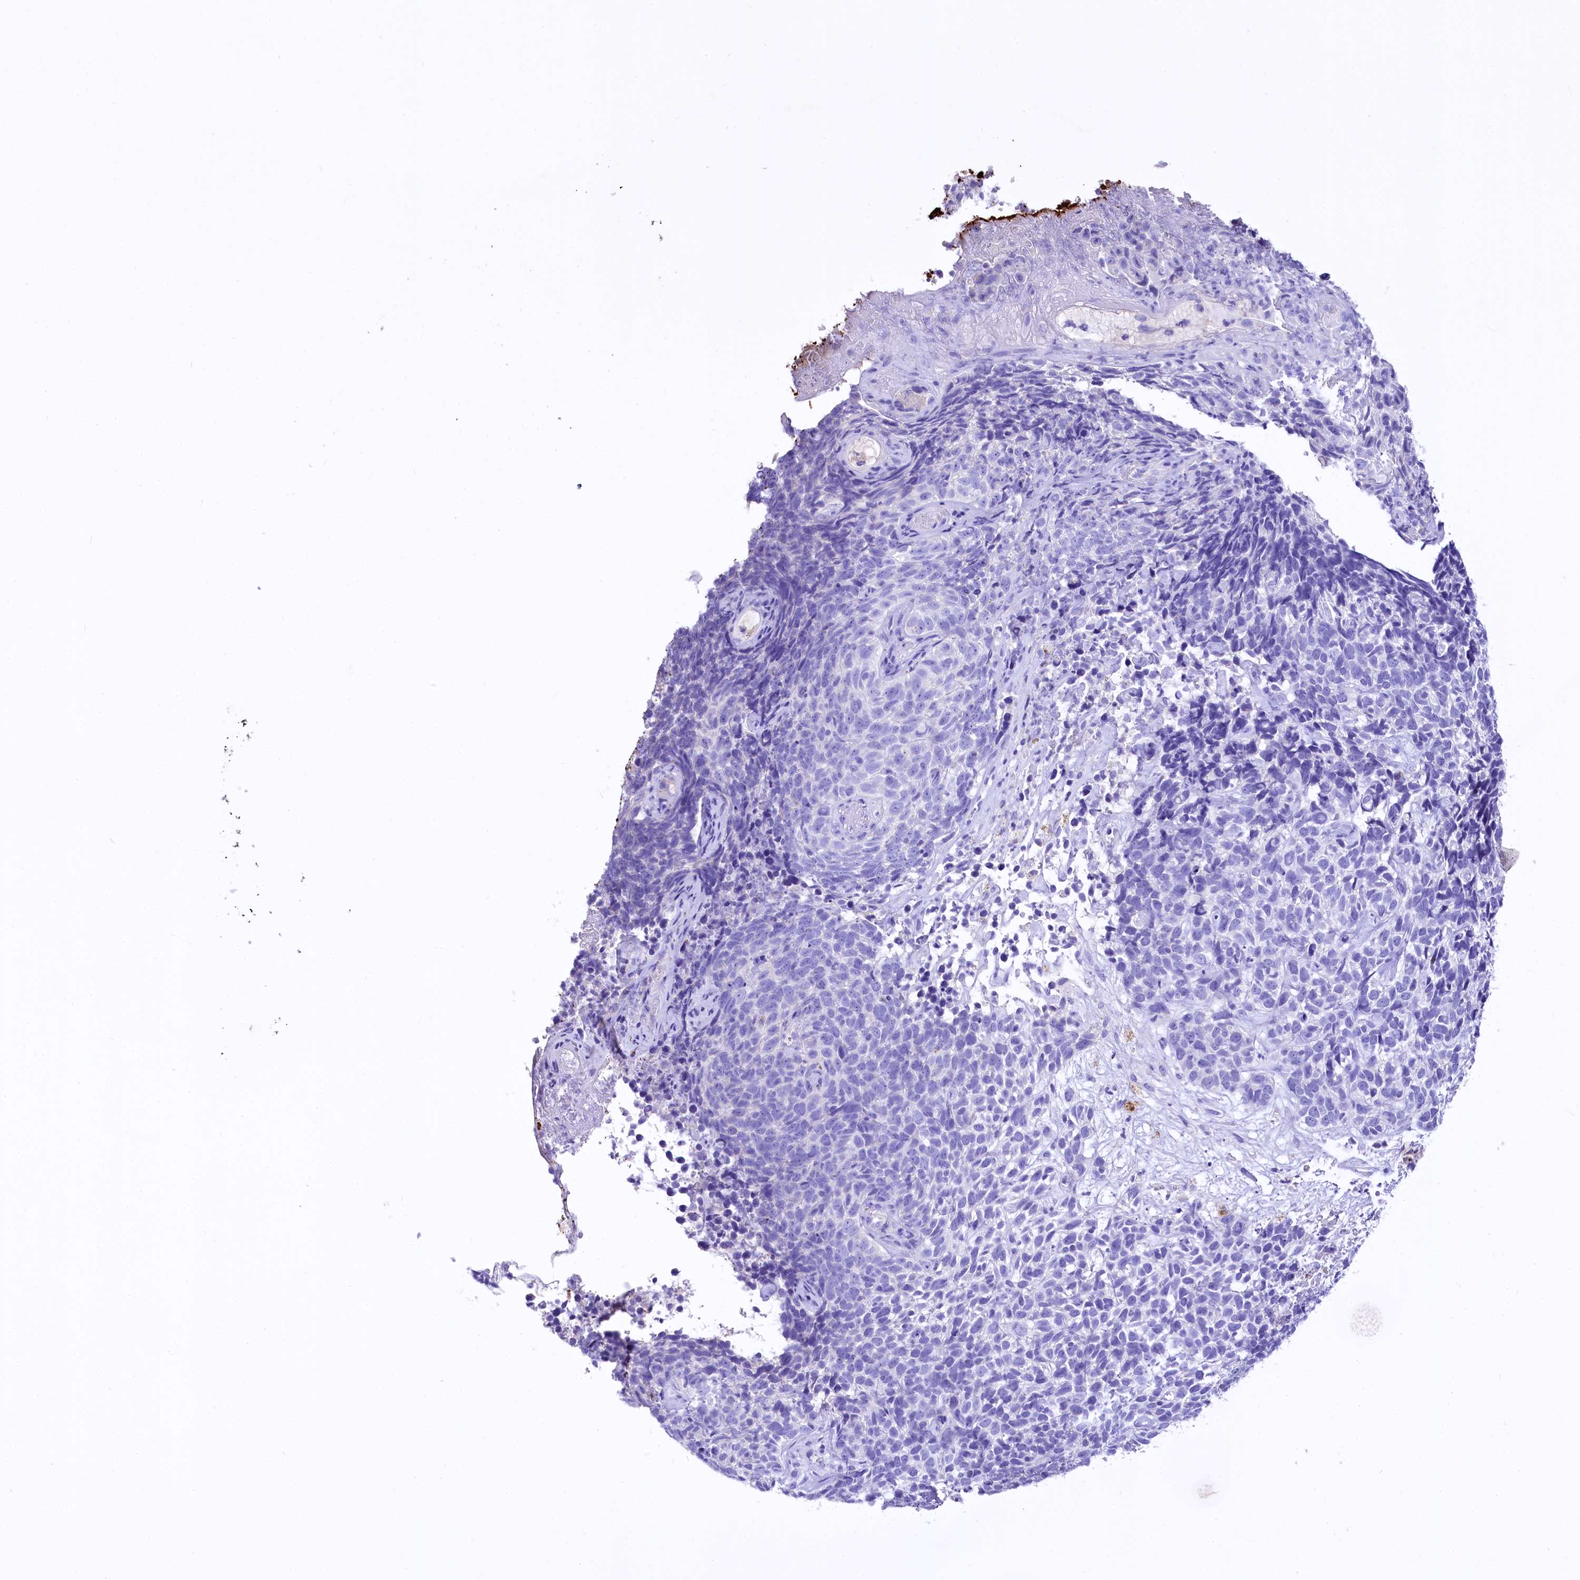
{"staining": {"intensity": "negative", "quantity": "none", "location": "none"}, "tissue": "skin cancer", "cell_type": "Tumor cells", "image_type": "cancer", "snomed": [{"axis": "morphology", "description": "Basal cell carcinoma"}, {"axis": "topography", "description": "Skin"}], "caption": "Tumor cells are negative for brown protein staining in skin cancer.", "gene": "A2ML1", "patient": {"sex": "female", "age": 84}}